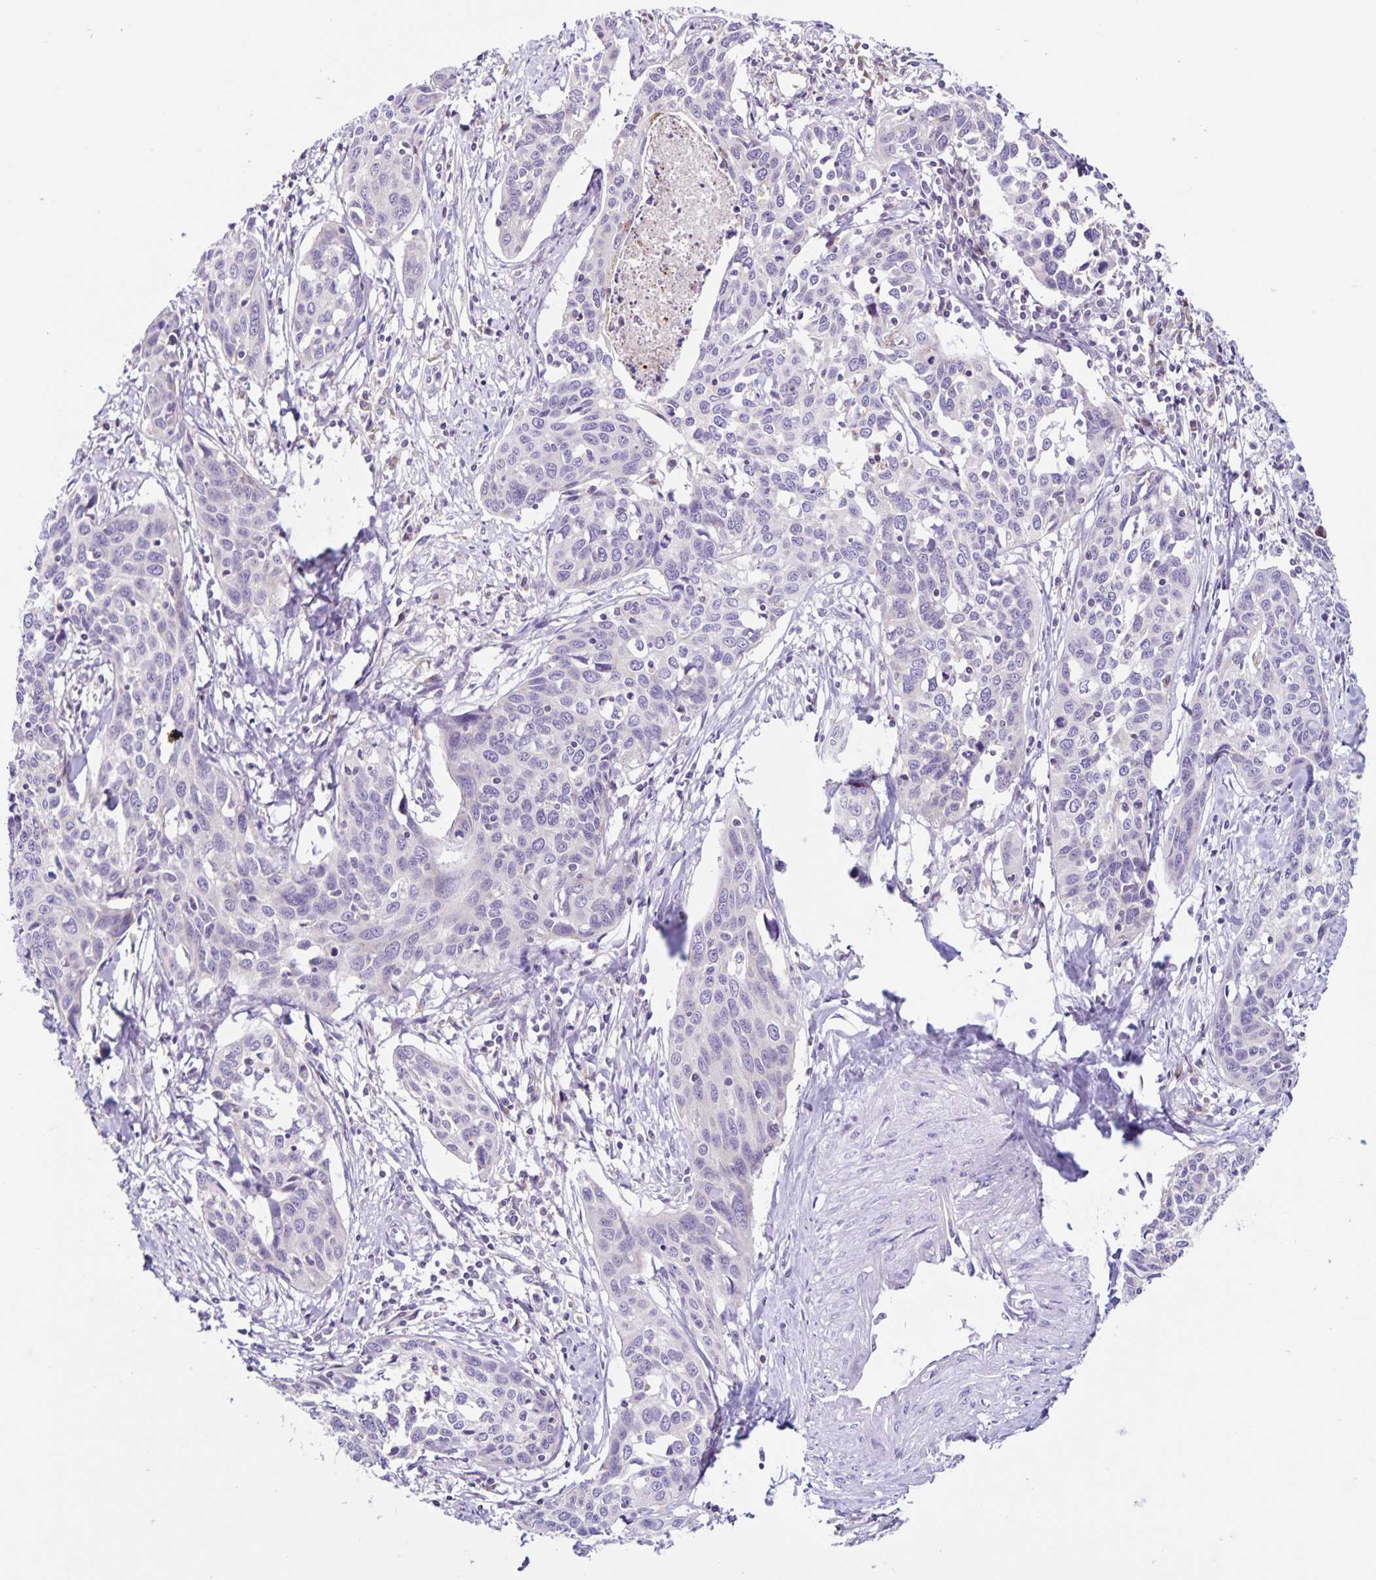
{"staining": {"intensity": "negative", "quantity": "none", "location": "none"}, "tissue": "cervical cancer", "cell_type": "Tumor cells", "image_type": "cancer", "snomed": [{"axis": "morphology", "description": "Squamous cell carcinoma, NOS"}, {"axis": "topography", "description": "Cervix"}], "caption": "Micrograph shows no protein positivity in tumor cells of squamous cell carcinoma (cervical) tissue.", "gene": "STPG4", "patient": {"sex": "female", "age": 31}}